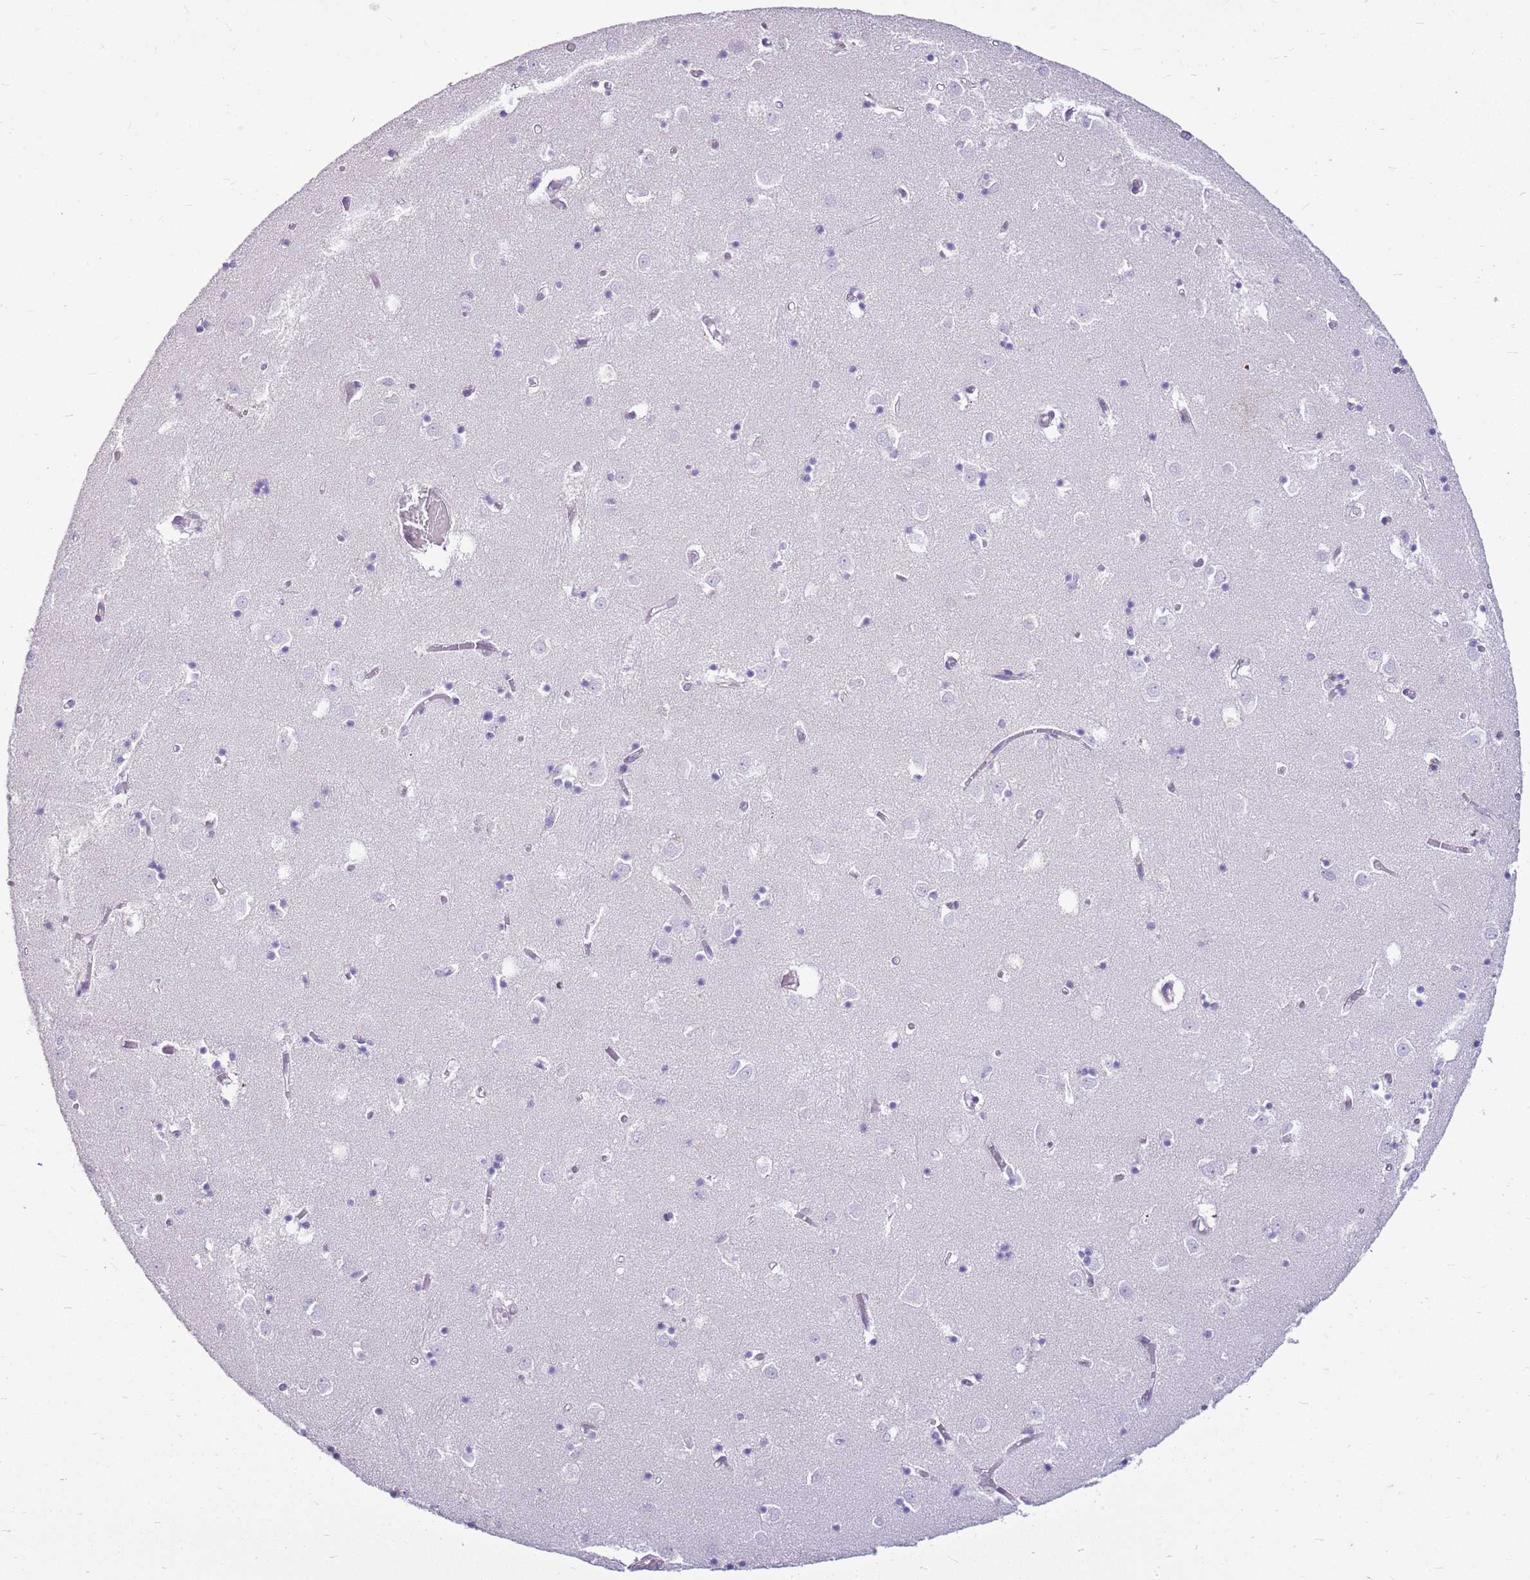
{"staining": {"intensity": "negative", "quantity": "none", "location": "none"}, "tissue": "caudate", "cell_type": "Glial cells", "image_type": "normal", "snomed": [{"axis": "morphology", "description": "Normal tissue, NOS"}, {"axis": "topography", "description": "Lateral ventricle wall"}], "caption": "Histopathology image shows no protein expression in glial cells of benign caudate.", "gene": "HSPB1", "patient": {"sex": "male", "age": 70}}